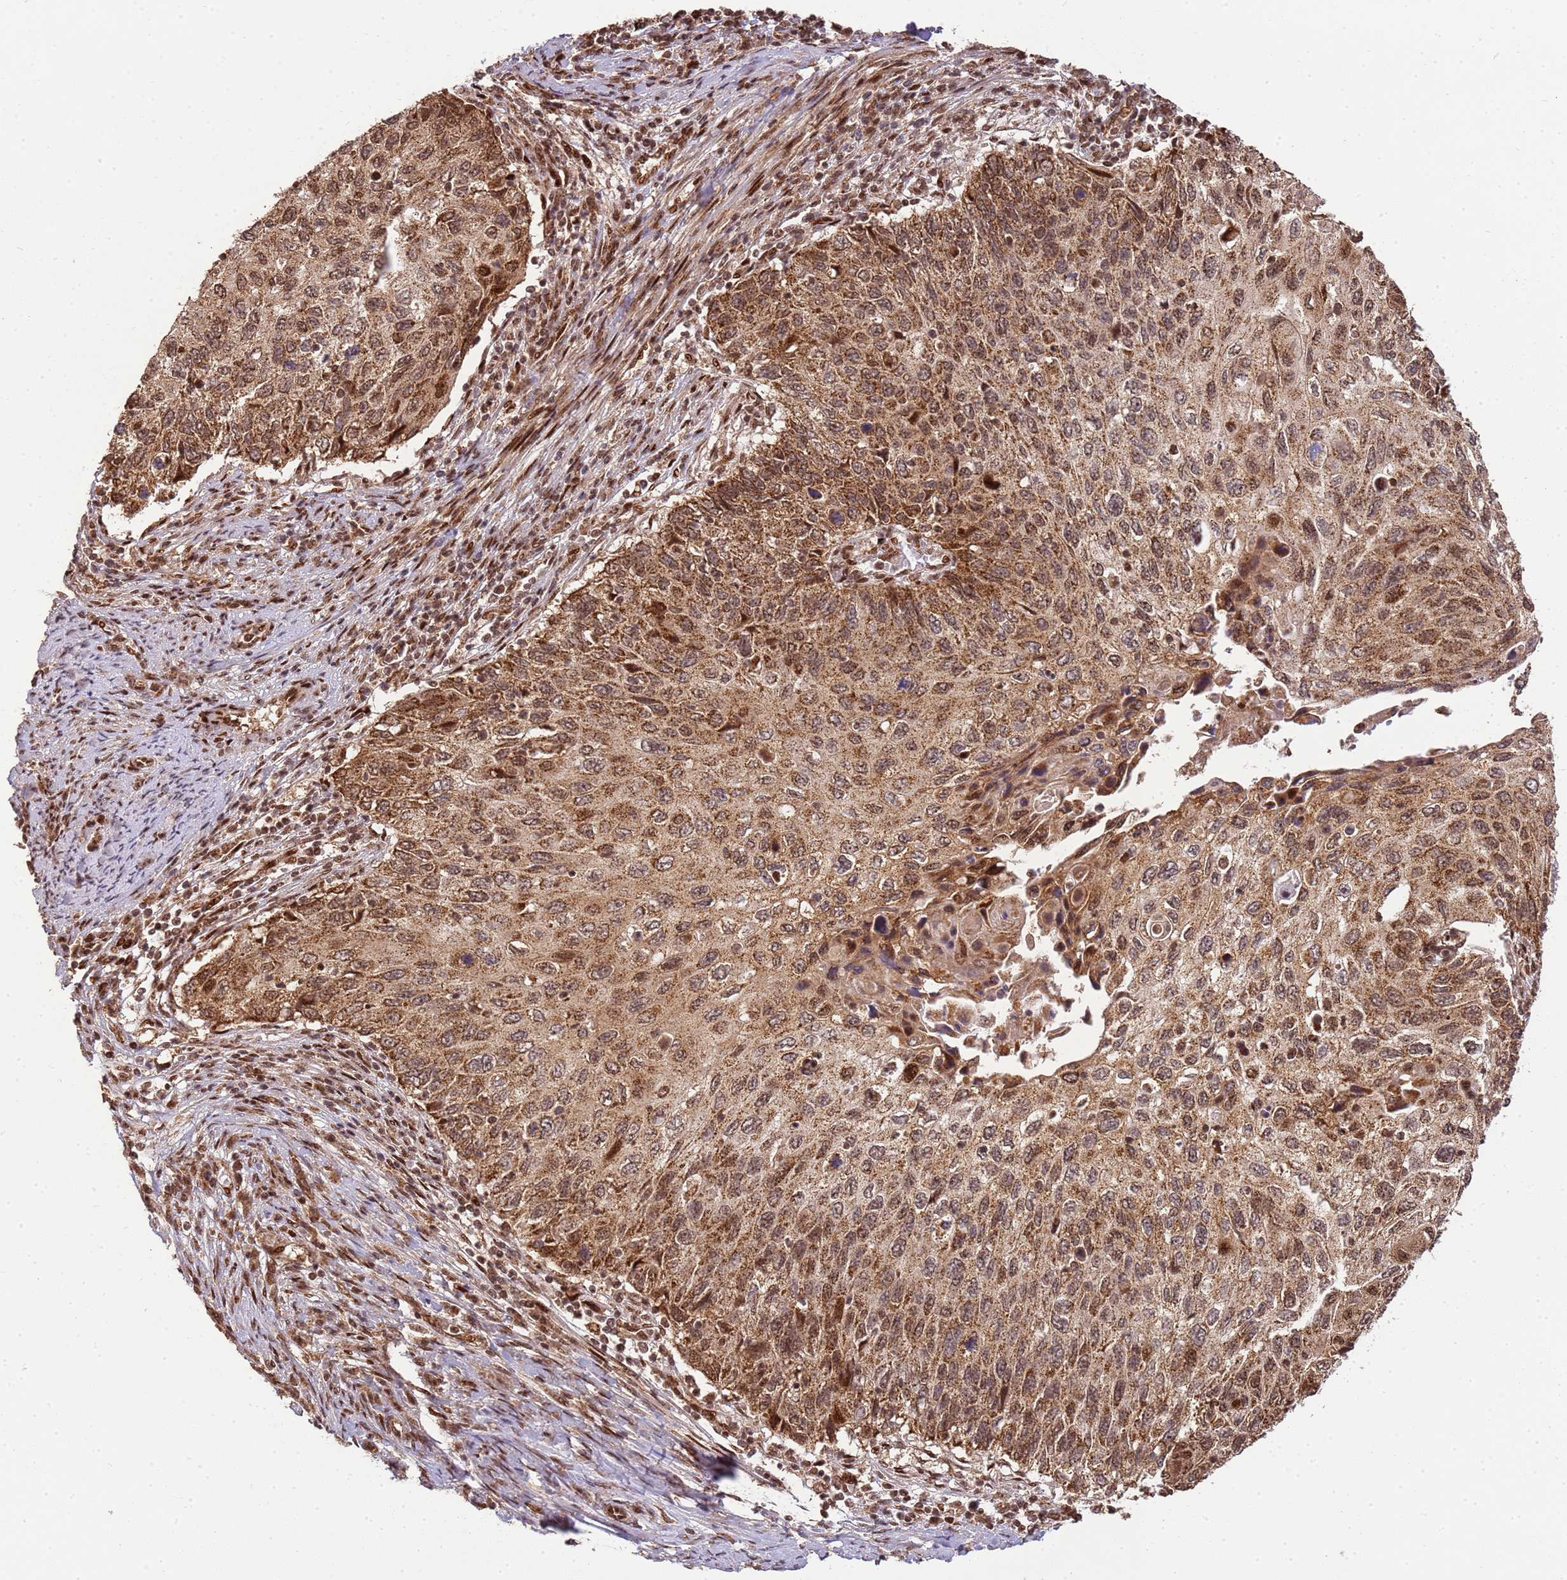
{"staining": {"intensity": "moderate", "quantity": ">75%", "location": "cytoplasmic/membranous,nuclear"}, "tissue": "cervical cancer", "cell_type": "Tumor cells", "image_type": "cancer", "snomed": [{"axis": "morphology", "description": "Squamous cell carcinoma, NOS"}, {"axis": "topography", "description": "Cervix"}], "caption": "Immunohistochemical staining of human cervical squamous cell carcinoma displays medium levels of moderate cytoplasmic/membranous and nuclear protein staining in approximately >75% of tumor cells.", "gene": "PEX14", "patient": {"sex": "female", "age": 70}}